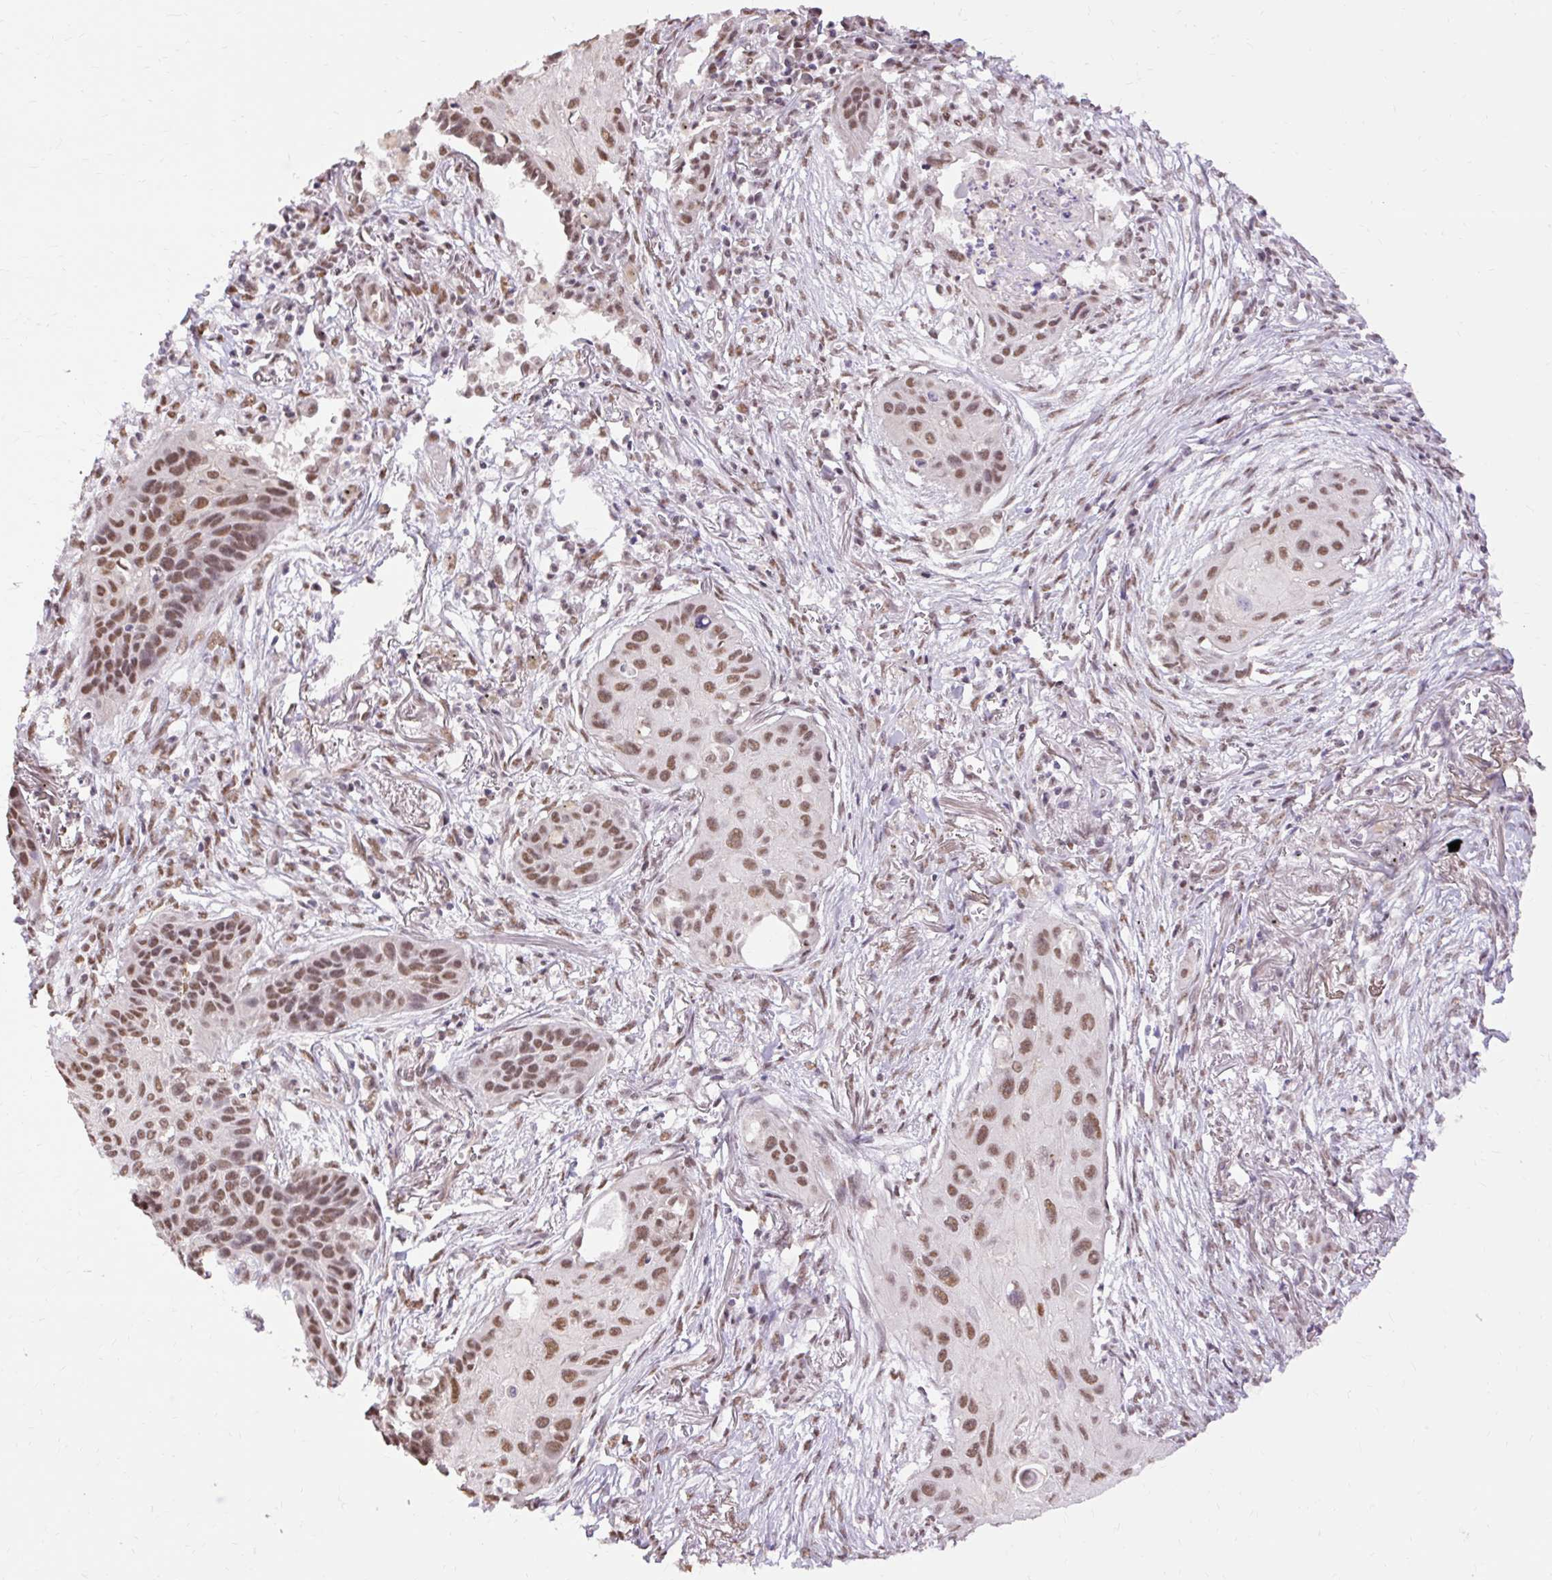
{"staining": {"intensity": "moderate", "quantity": ">75%", "location": "nuclear"}, "tissue": "lung cancer", "cell_type": "Tumor cells", "image_type": "cancer", "snomed": [{"axis": "morphology", "description": "Squamous cell carcinoma, NOS"}, {"axis": "topography", "description": "Lung"}], "caption": "Protein staining demonstrates moderate nuclear positivity in about >75% of tumor cells in squamous cell carcinoma (lung).", "gene": "NPIPB12", "patient": {"sex": "male", "age": 71}}